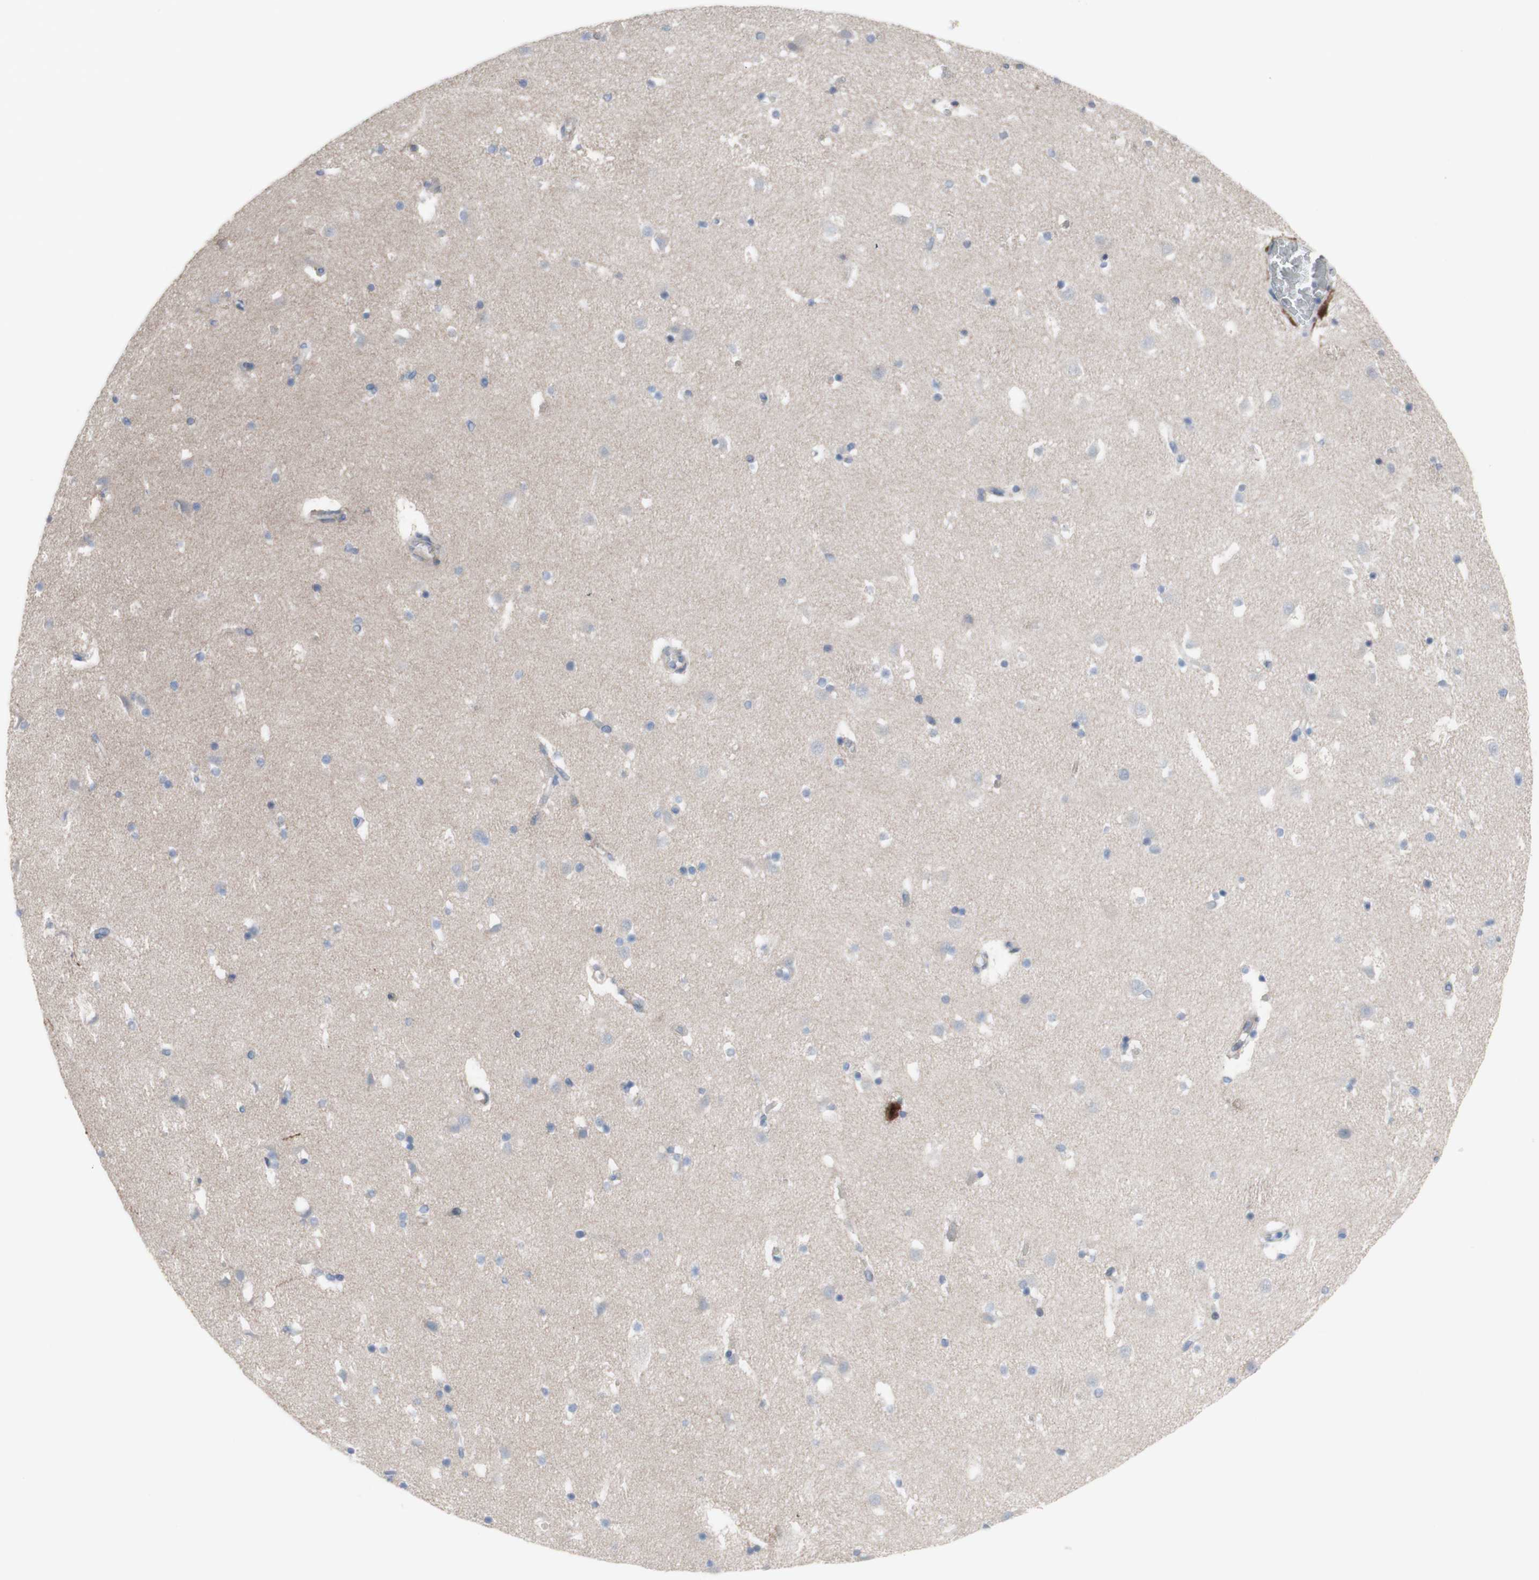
{"staining": {"intensity": "negative", "quantity": "none", "location": "none"}, "tissue": "caudate", "cell_type": "Glial cells", "image_type": "normal", "snomed": [{"axis": "morphology", "description": "Normal tissue, NOS"}, {"axis": "topography", "description": "Lateral ventricle wall"}], "caption": "The image shows no staining of glial cells in unremarkable caudate.", "gene": "PHTF2", "patient": {"sex": "male", "age": 45}}